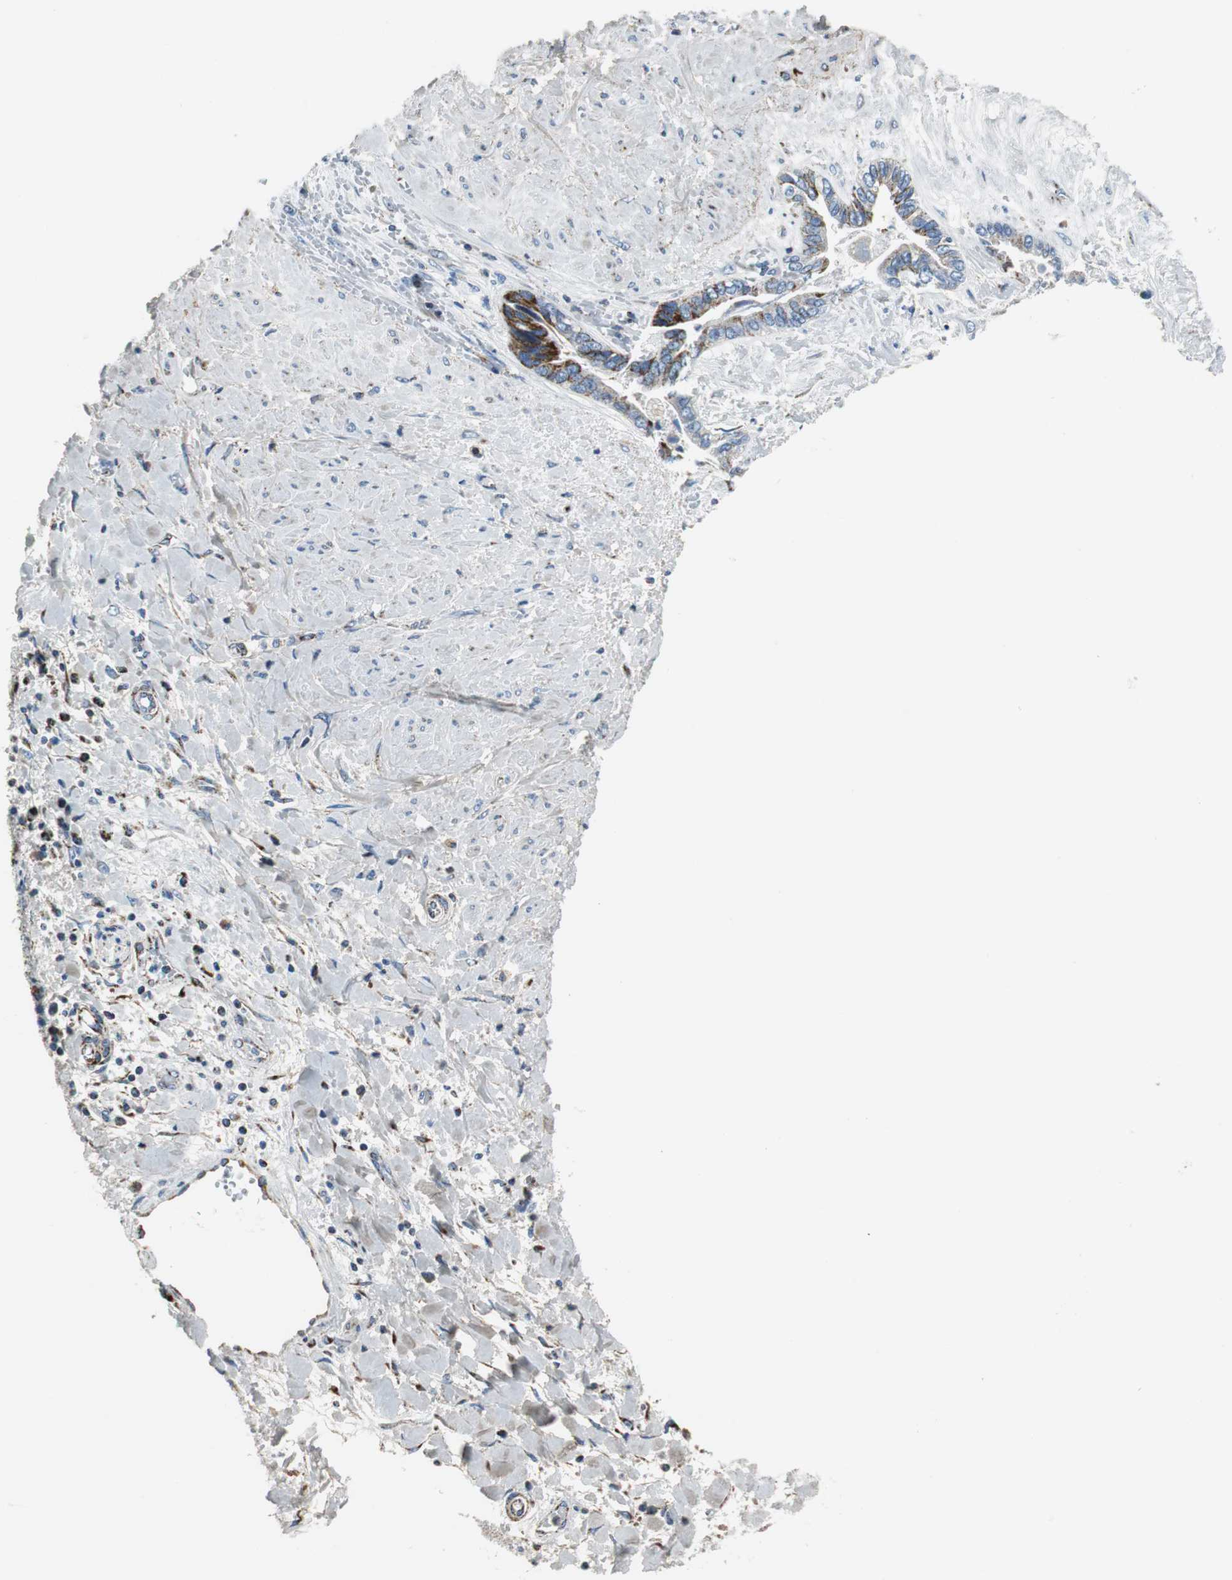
{"staining": {"intensity": "strong", "quantity": ">75%", "location": "cytoplasmic/membranous"}, "tissue": "liver cancer", "cell_type": "Tumor cells", "image_type": "cancer", "snomed": [{"axis": "morphology", "description": "Cholangiocarcinoma"}, {"axis": "topography", "description": "Liver"}], "caption": "An image of human liver cancer (cholangiocarcinoma) stained for a protein demonstrates strong cytoplasmic/membranous brown staining in tumor cells. (brown staining indicates protein expression, while blue staining denotes nuclei).", "gene": "C1QTNF7", "patient": {"sex": "female", "age": 65}}